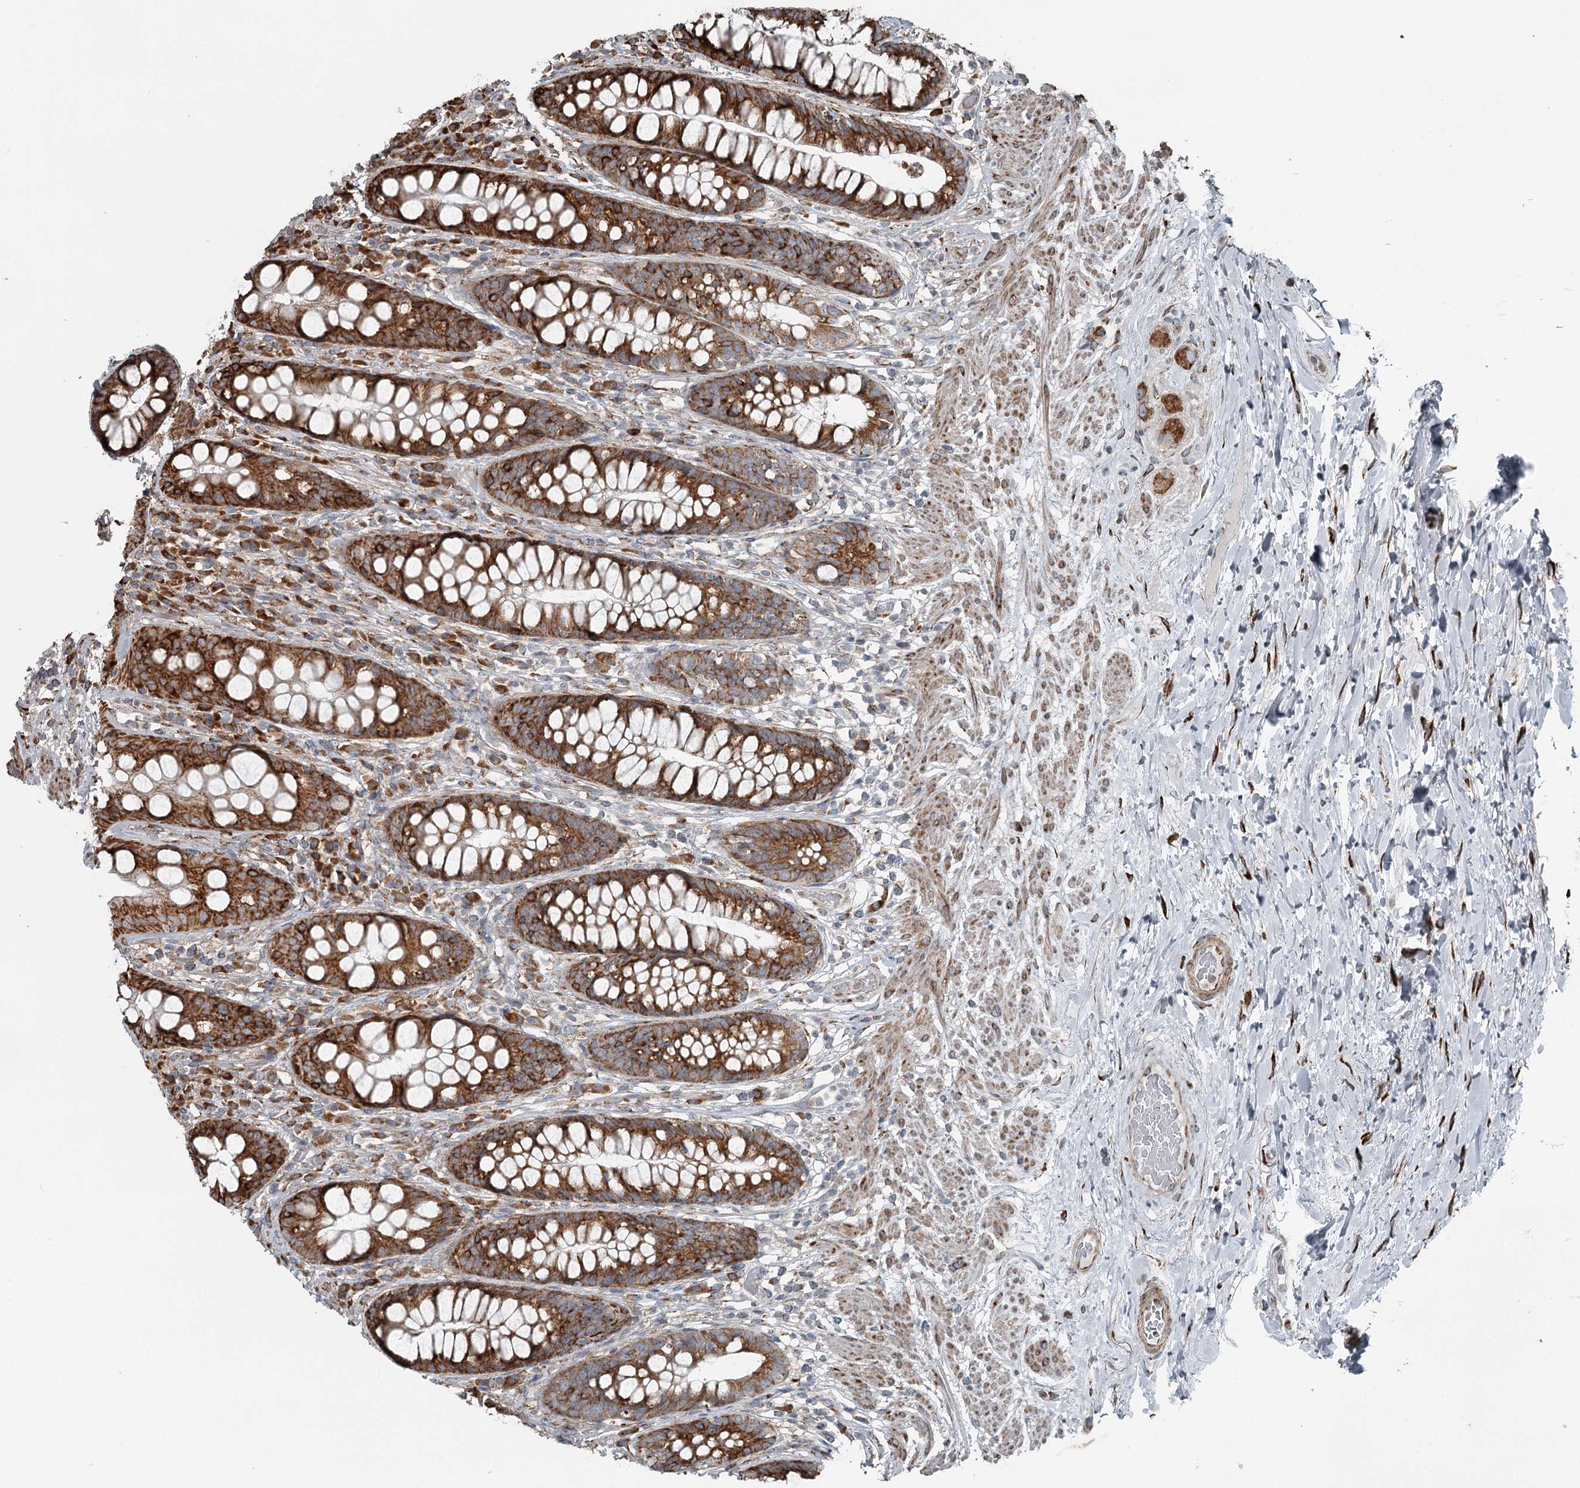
{"staining": {"intensity": "strong", "quantity": ">75%", "location": "cytoplasmic/membranous"}, "tissue": "rectum", "cell_type": "Glandular cells", "image_type": "normal", "snomed": [{"axis": "morphology", "description": "Normal tissue, NOS"}, {"axis": "topography", "description": "Rectum"}], "caption": "This is a histology image of immunohistochemistry staining of normal rectum, which shows strong positivity in the cytoplasmic/membranous of glandular cells.", "gene": "RASSF8", "patient": {"sex": "male", "age": 74}}